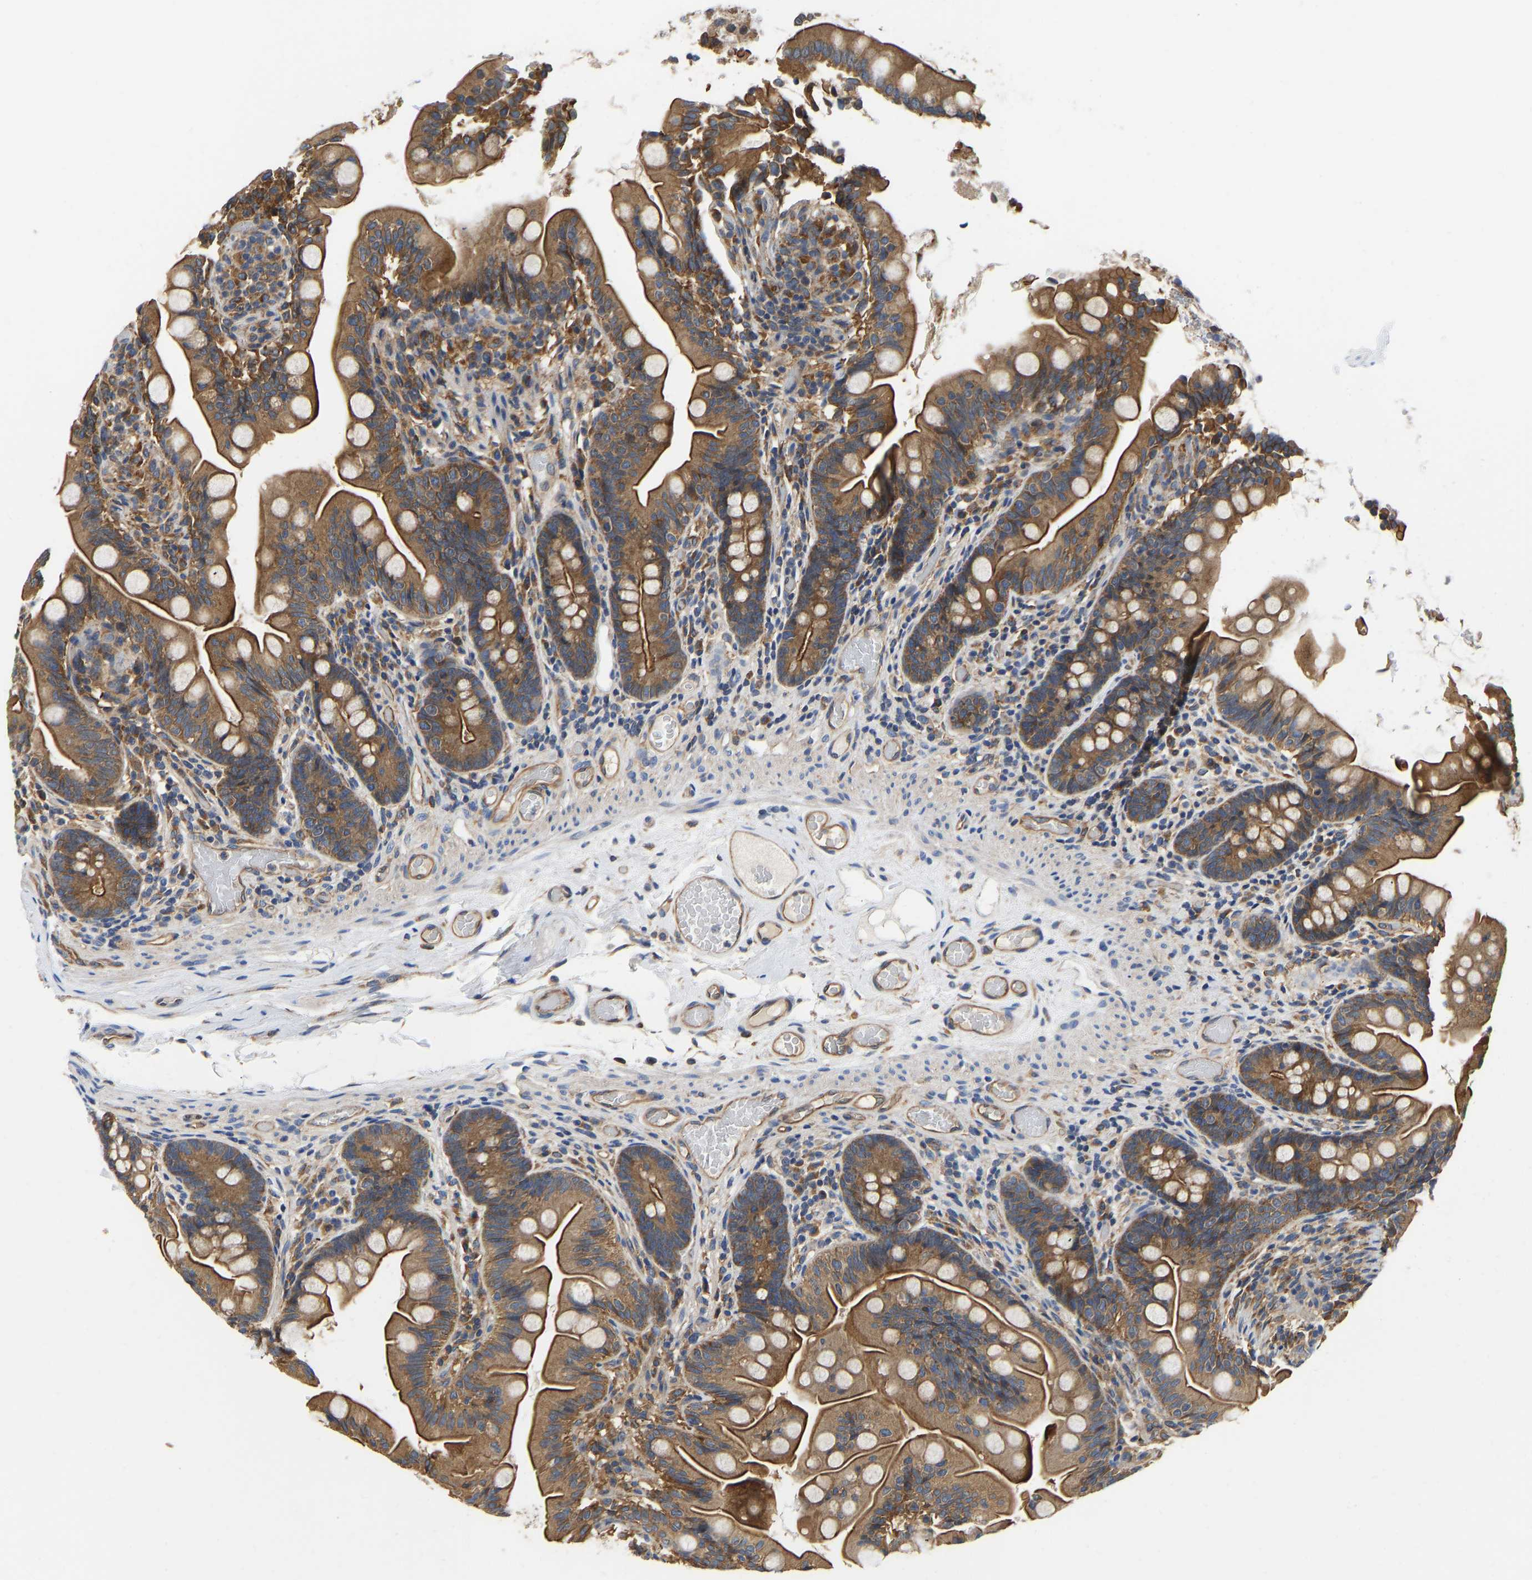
{"staining": {"intensity": "moderate", "quantity": ">75%", "location": "cytoplasmic/membranous"}, "tissue": "small intestine", "cell_type": "Glandular cells", "image_type": "normal", "snomed": [{"axis": "morphology", "description": "Normal tissue, NOS"}, {"axis": "topography", "description": "Small intestine"}], "caption": "Protein staining of benign small intestine demonstrates moderate cytoplasmic/membranous expression in about >75% of glandular cells.", "gene": "FLNB", "patient": {"sex": "female", "age": 56}}